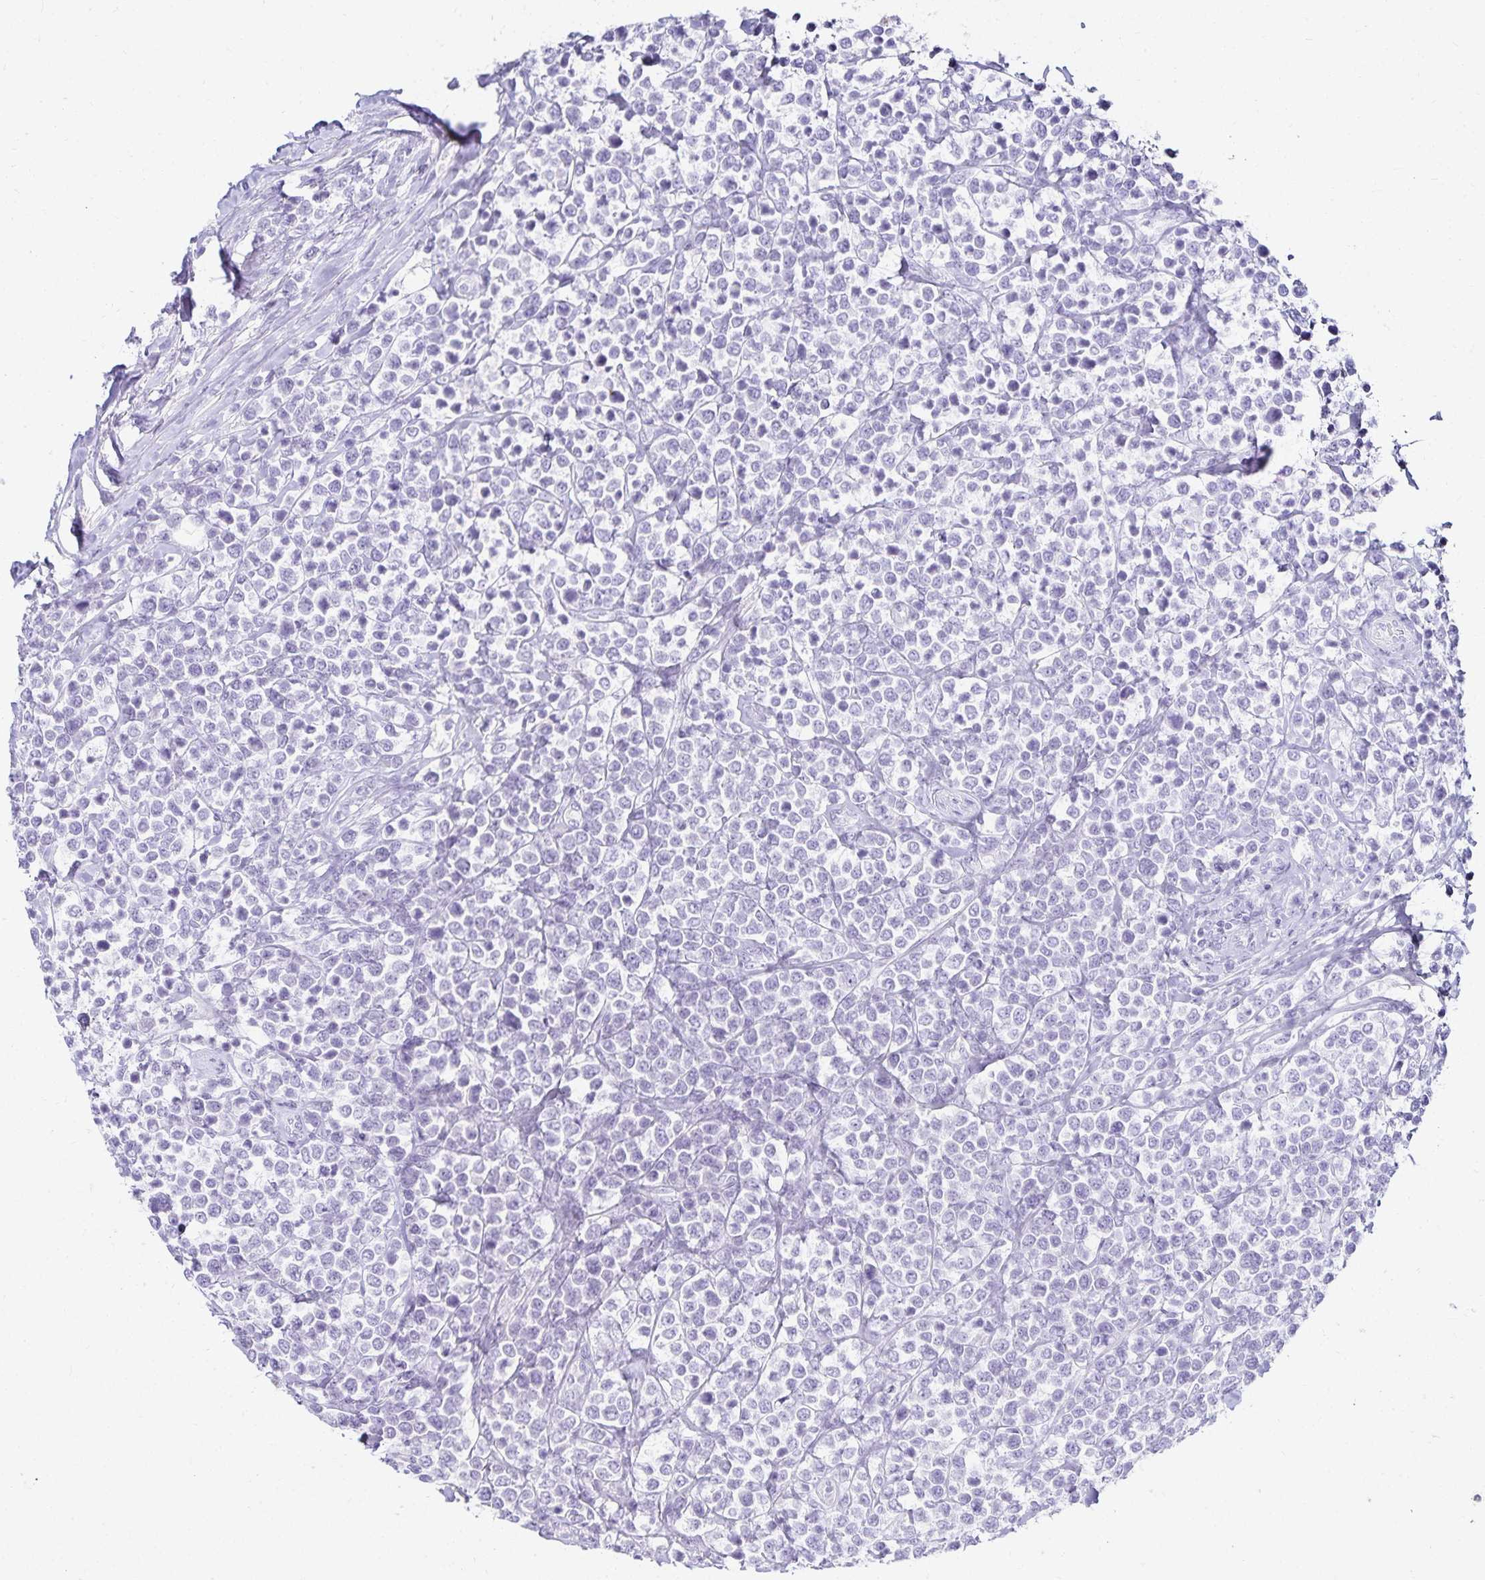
{"staining": {"intensity": "negative", "quantity": "none", "location": "none"}, "tissue": "lymphoma", "cell_type": "Tumor cells", "image_type": "cancer", "snomed": [{"axis": "morphology", "description": "Malignant lymphoma, non-Hodgkin's type, High grade"}, {"axis": "topography", "description": "Soft tissue"}], "caption": "The photomicrograph reveals no significant positivity in tumor cells of malignant lymphoma, non-Hodgkin's type (high-grade).", "gene": "GP2", "patient": {"sex": "female", "age": 56}}